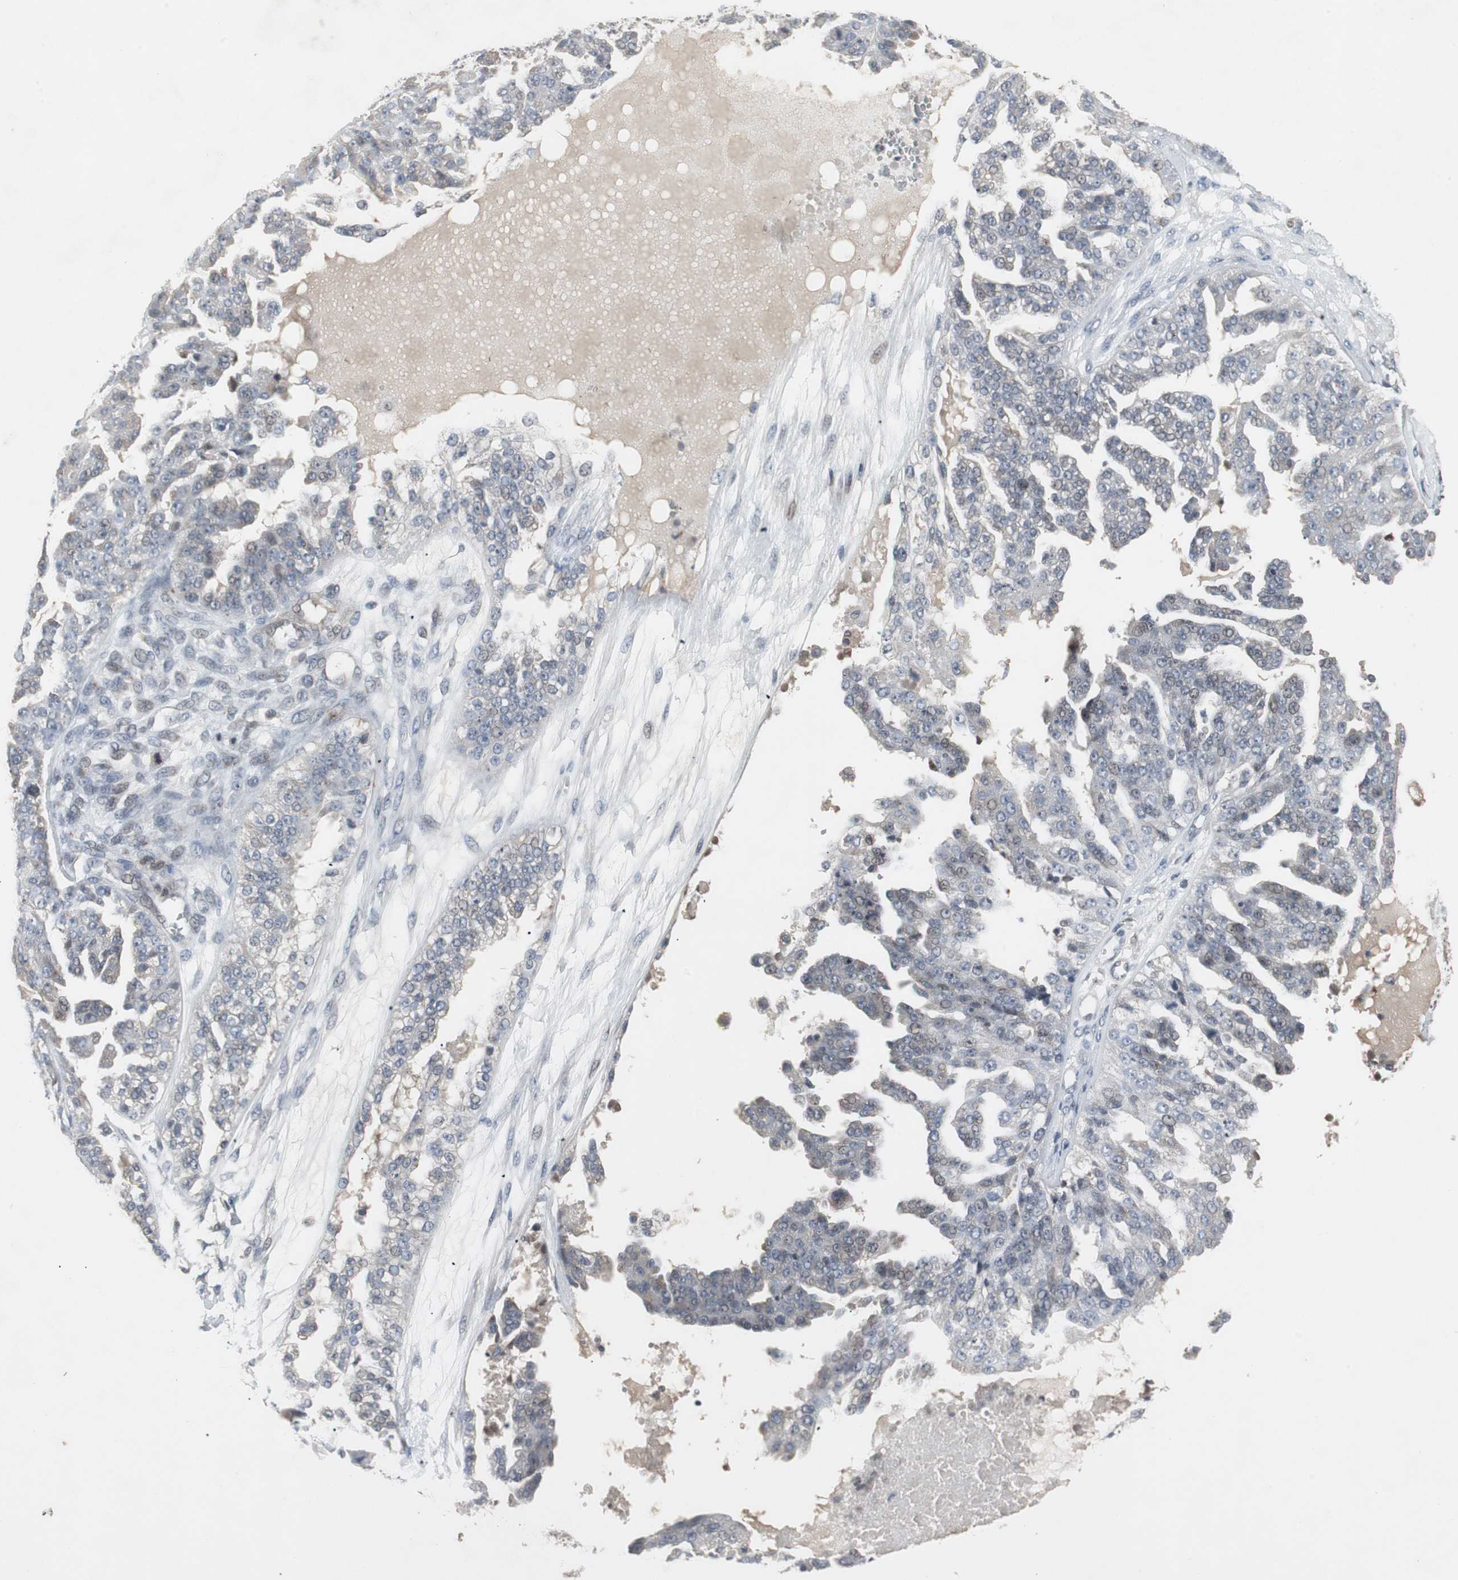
{"staining": {"intensity": "negative", "quantity": "none", "location": "none"}, "tissue": "ovarian cancer", "cell_type": "Tumor cells", "image_type": "cancer", "snomed": [{"axis": "morphology", "description": "Carcinoma, NOS"}, {"axis": "topography", "description": "Soft tissue"}, {"axis": "topography", "description": "Ovary"}], "caption": "DAB (3,3'-diaminobenzidine) immunohistochemical staining of carcinoma (ovarian) reveals no significant staining in tumor cells. Brightfield microscopy of IHC stained with DAB (3,3'-diaminobenzidine) (brown) and hematoxylin (blue), captured at high magnification.", "gene": "ZNF396", "patient": {"sex": "female", "age": 54}}